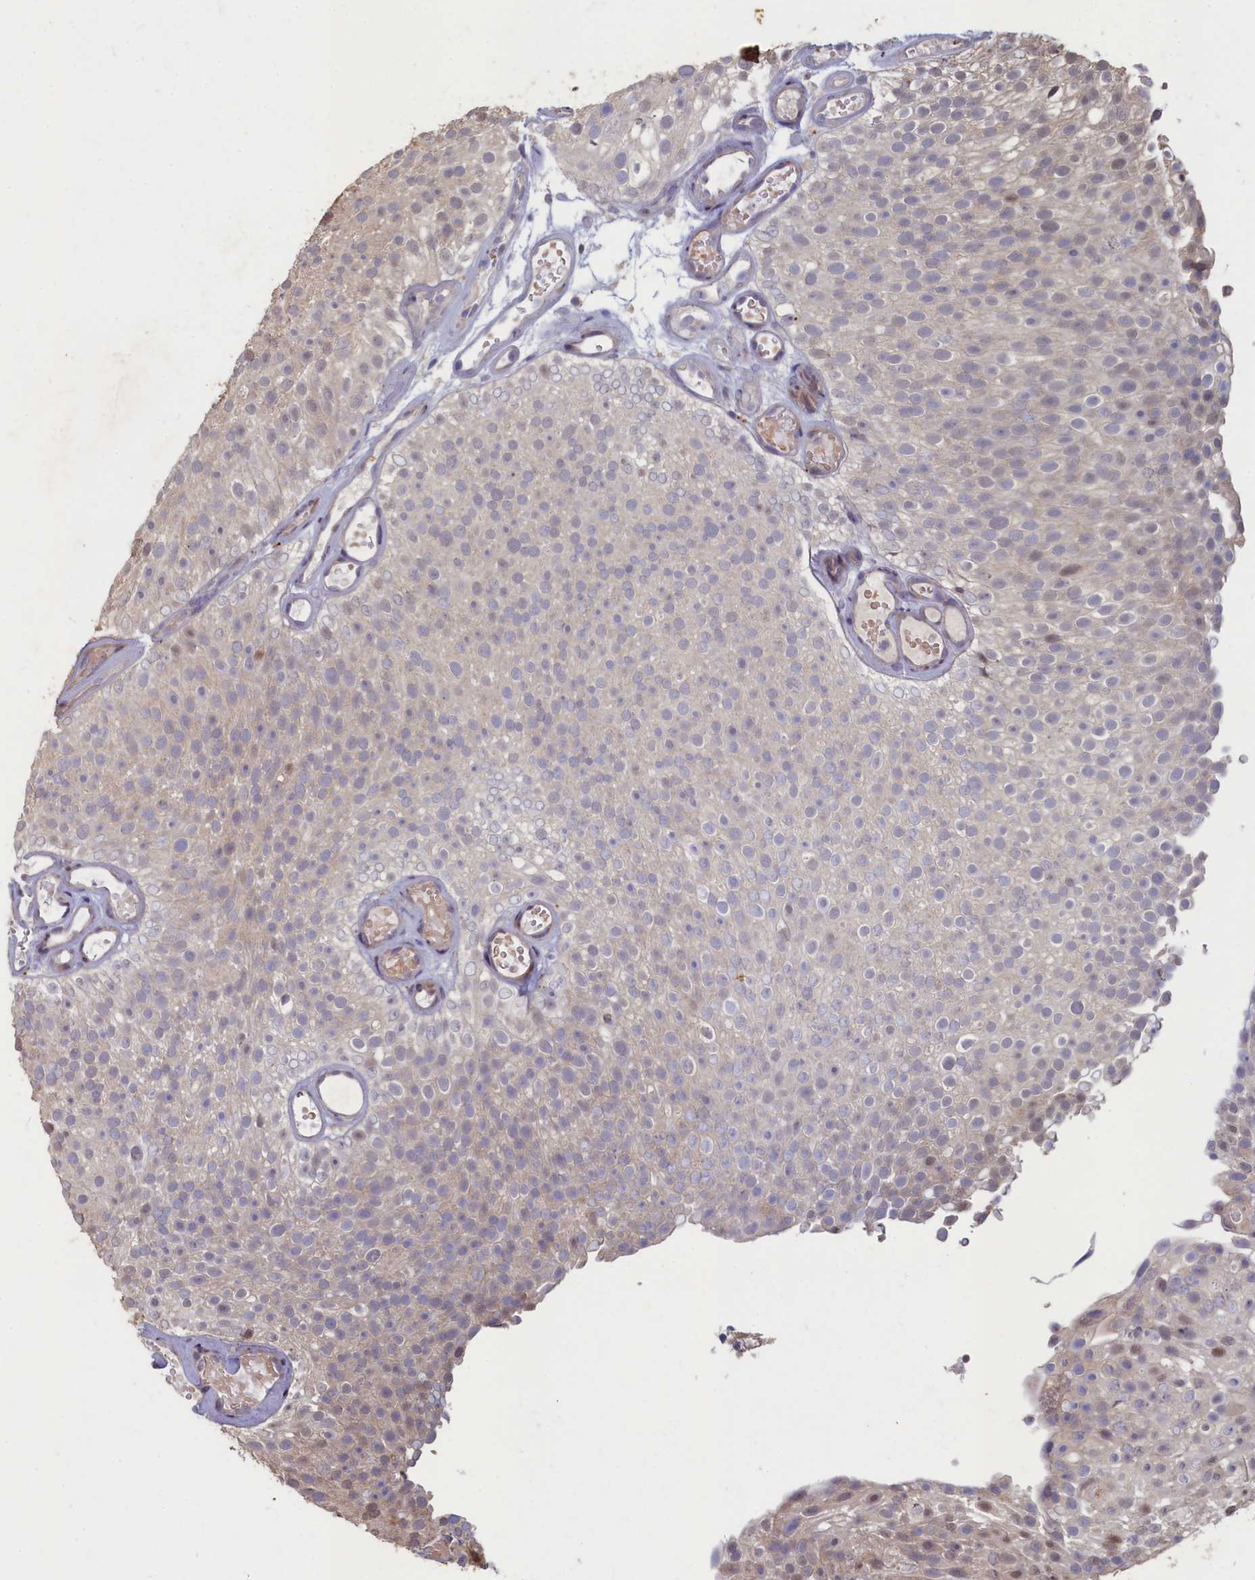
{"staining": {"intensity": "weak", "quantity": "<25%", "location": "nuclear"}, "tissue": "urothelial cancer", "cell_type": "Tumor cells", "image_type": "cancer", "snomed": [{"axis": "morphology", "description": "Urothelial carcinoma, Low grade"}, {"axis": "topography", "description": "Urinary bladder"}], "caption": "An immunohistochemistry (IHC) histopathology image of urothelial carcinoma (low-grade) is shown. There is no staining in tumor cells of urothelial carcinoma (low-grade).", "gene": "HUNK", "patient": {"sex": "male", "age": 78}}